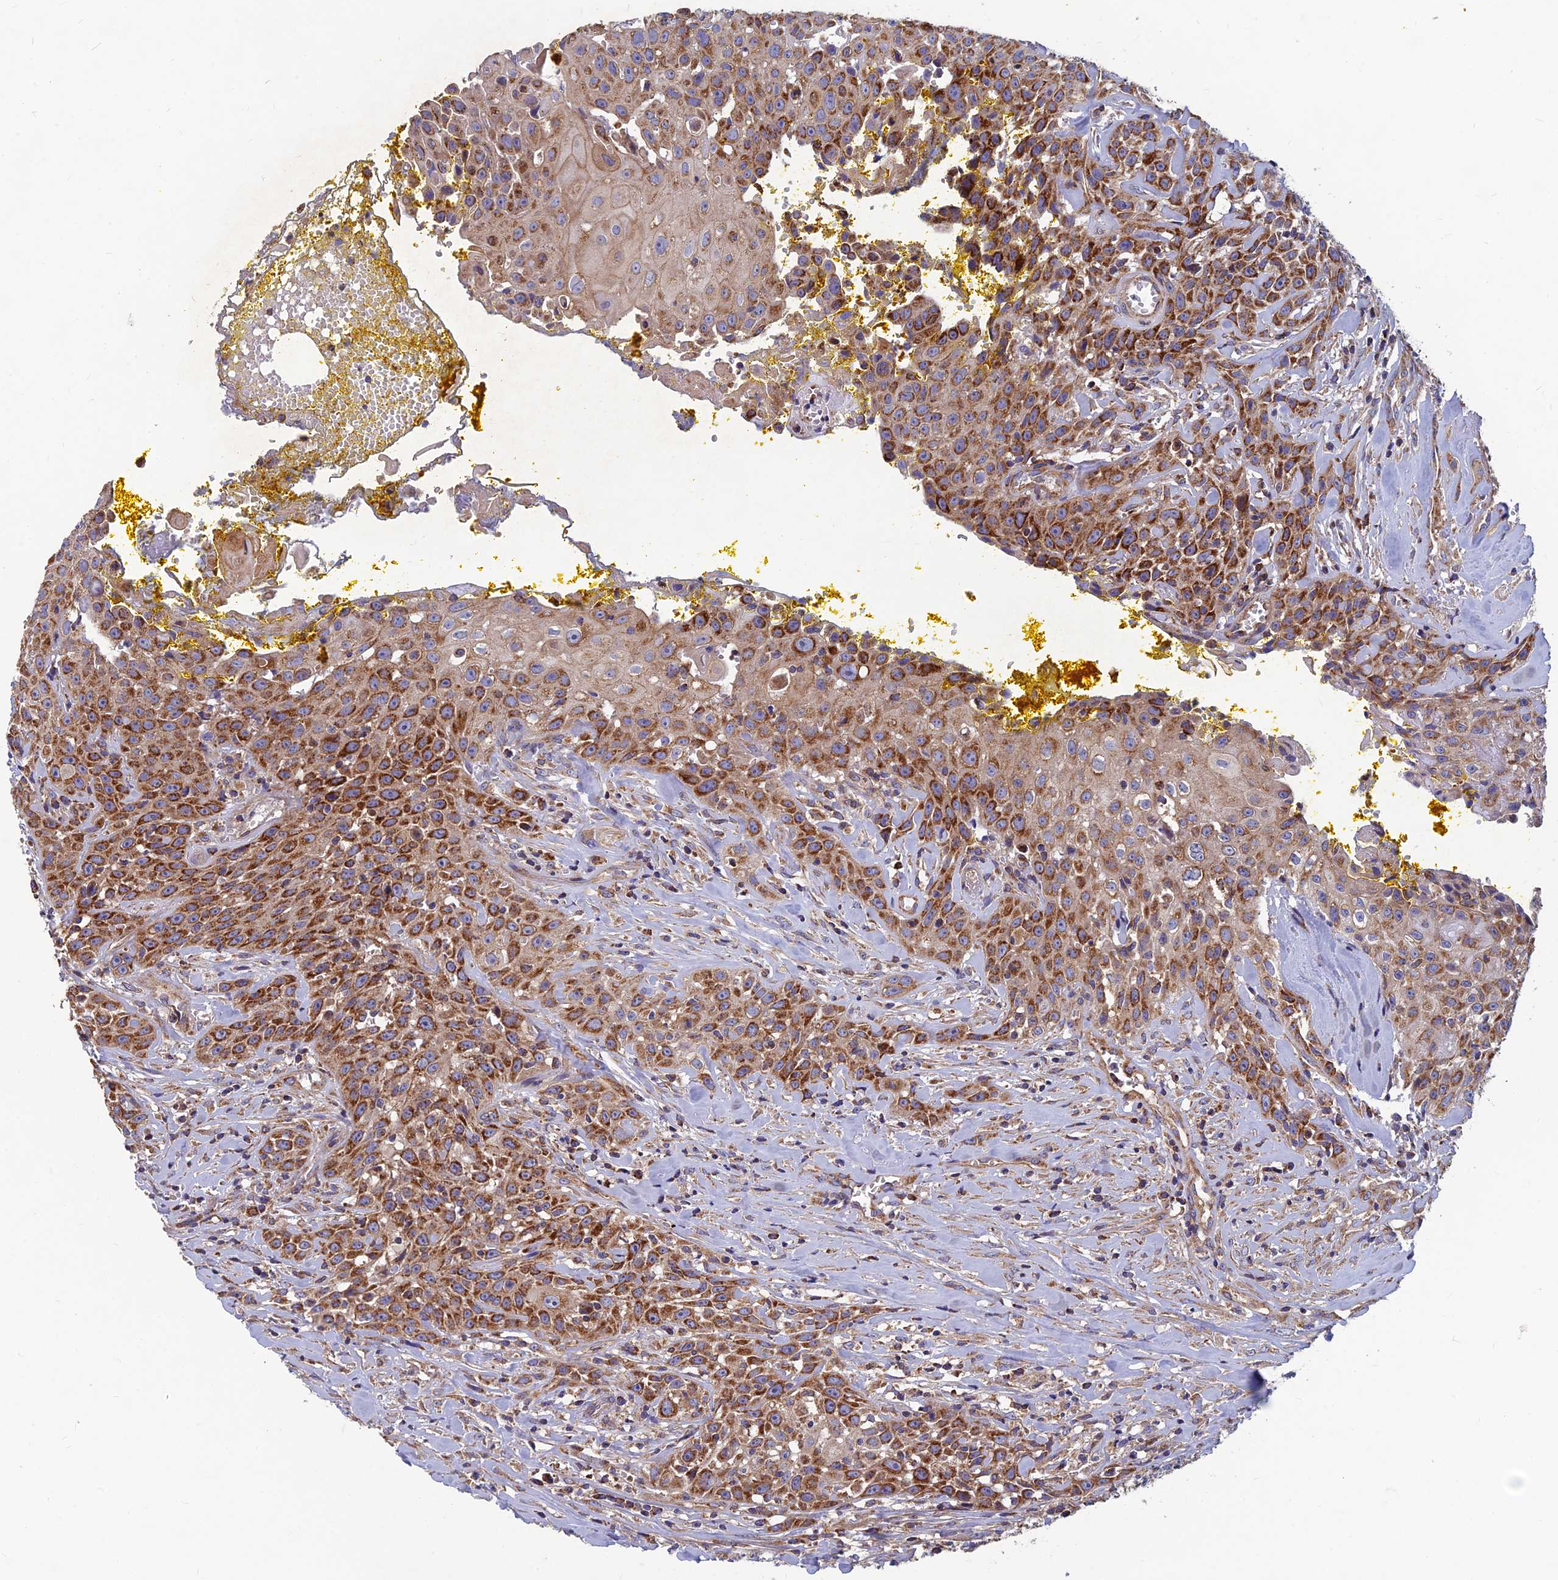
{"staining": {"intensity": "strong", "quantity": ">75%", "location": "cytoplasmic/membranous"}, "tissue": "head and neck cancer", "cell_type": "Tumor cells", "image_type": "cancer", "snomed": [{"axis": "morphology", "description": "Squamous cell carcinoma, NOS"}, {"axis": "topography", "description": "Oral tissue"}, {"axis": "topography", "description": "Head-Neck"}], "caption": "The image exhibits staining of head and neck squamous cell carcinoma, revealing strong cytoplasmic/membranous protein positivity (brown color) within tumor cells.", "gene": "MRPS9", "patient": {"sex": "female", "age": 82}}